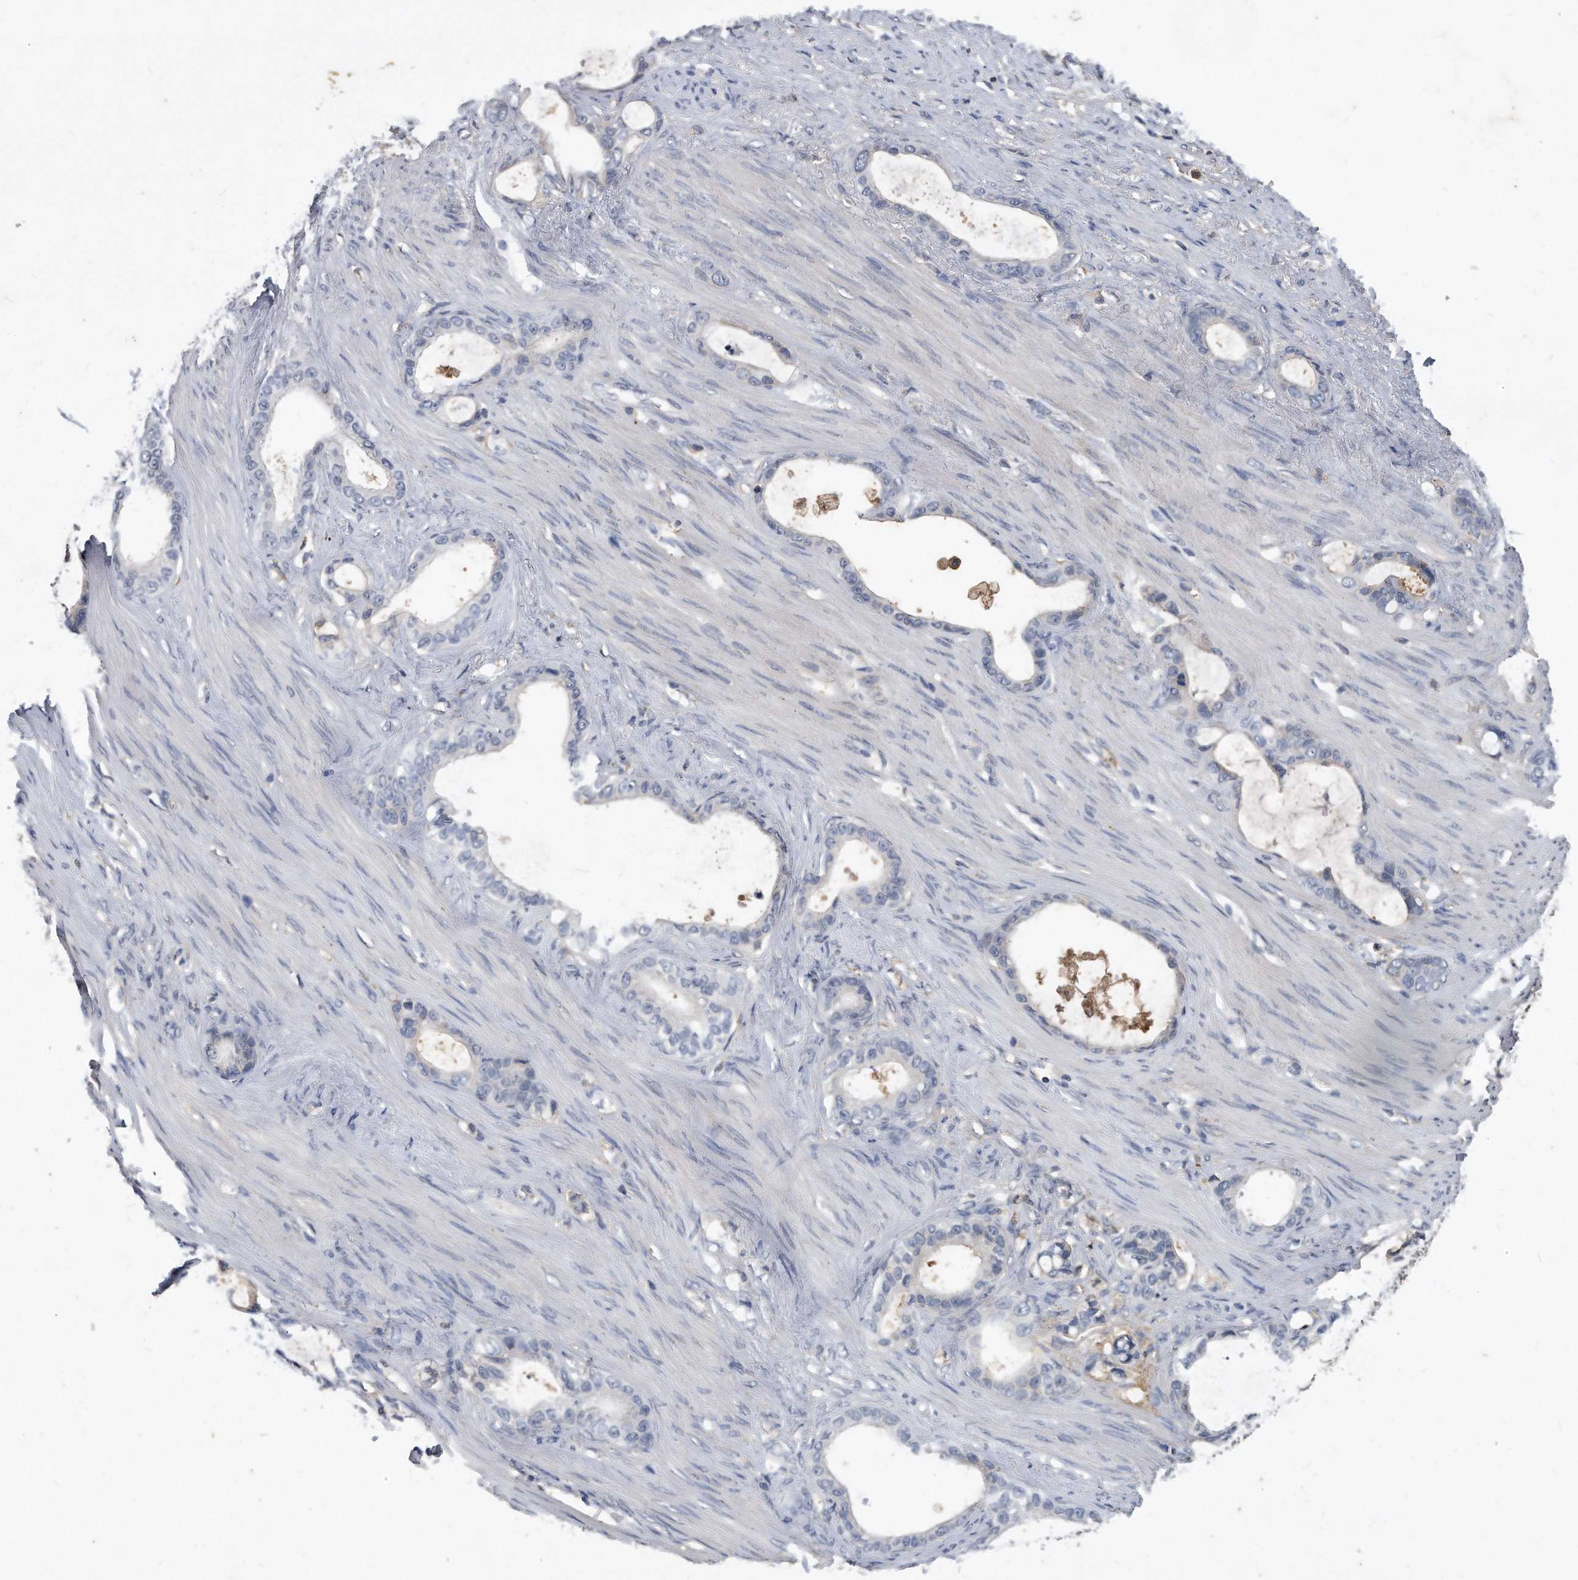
{"staining": {"intensity": "negative", "quantity": "none", "location": "none"}, "tissue": "stomach cancer", "cell_type": "Tumor cells", "image_type": "cancer", "snomed": [{"axis": "morphology", "description": "Adenocarcinoma, NOS"}, {"axis": "topography", "description": "Stomach"}], "caption": "Tumor cells are negative for protein expression in human stomach cancer (adenocarcinoma).", "gene": "HOMER3", "patient": {"sex": "female", "age": 75}}